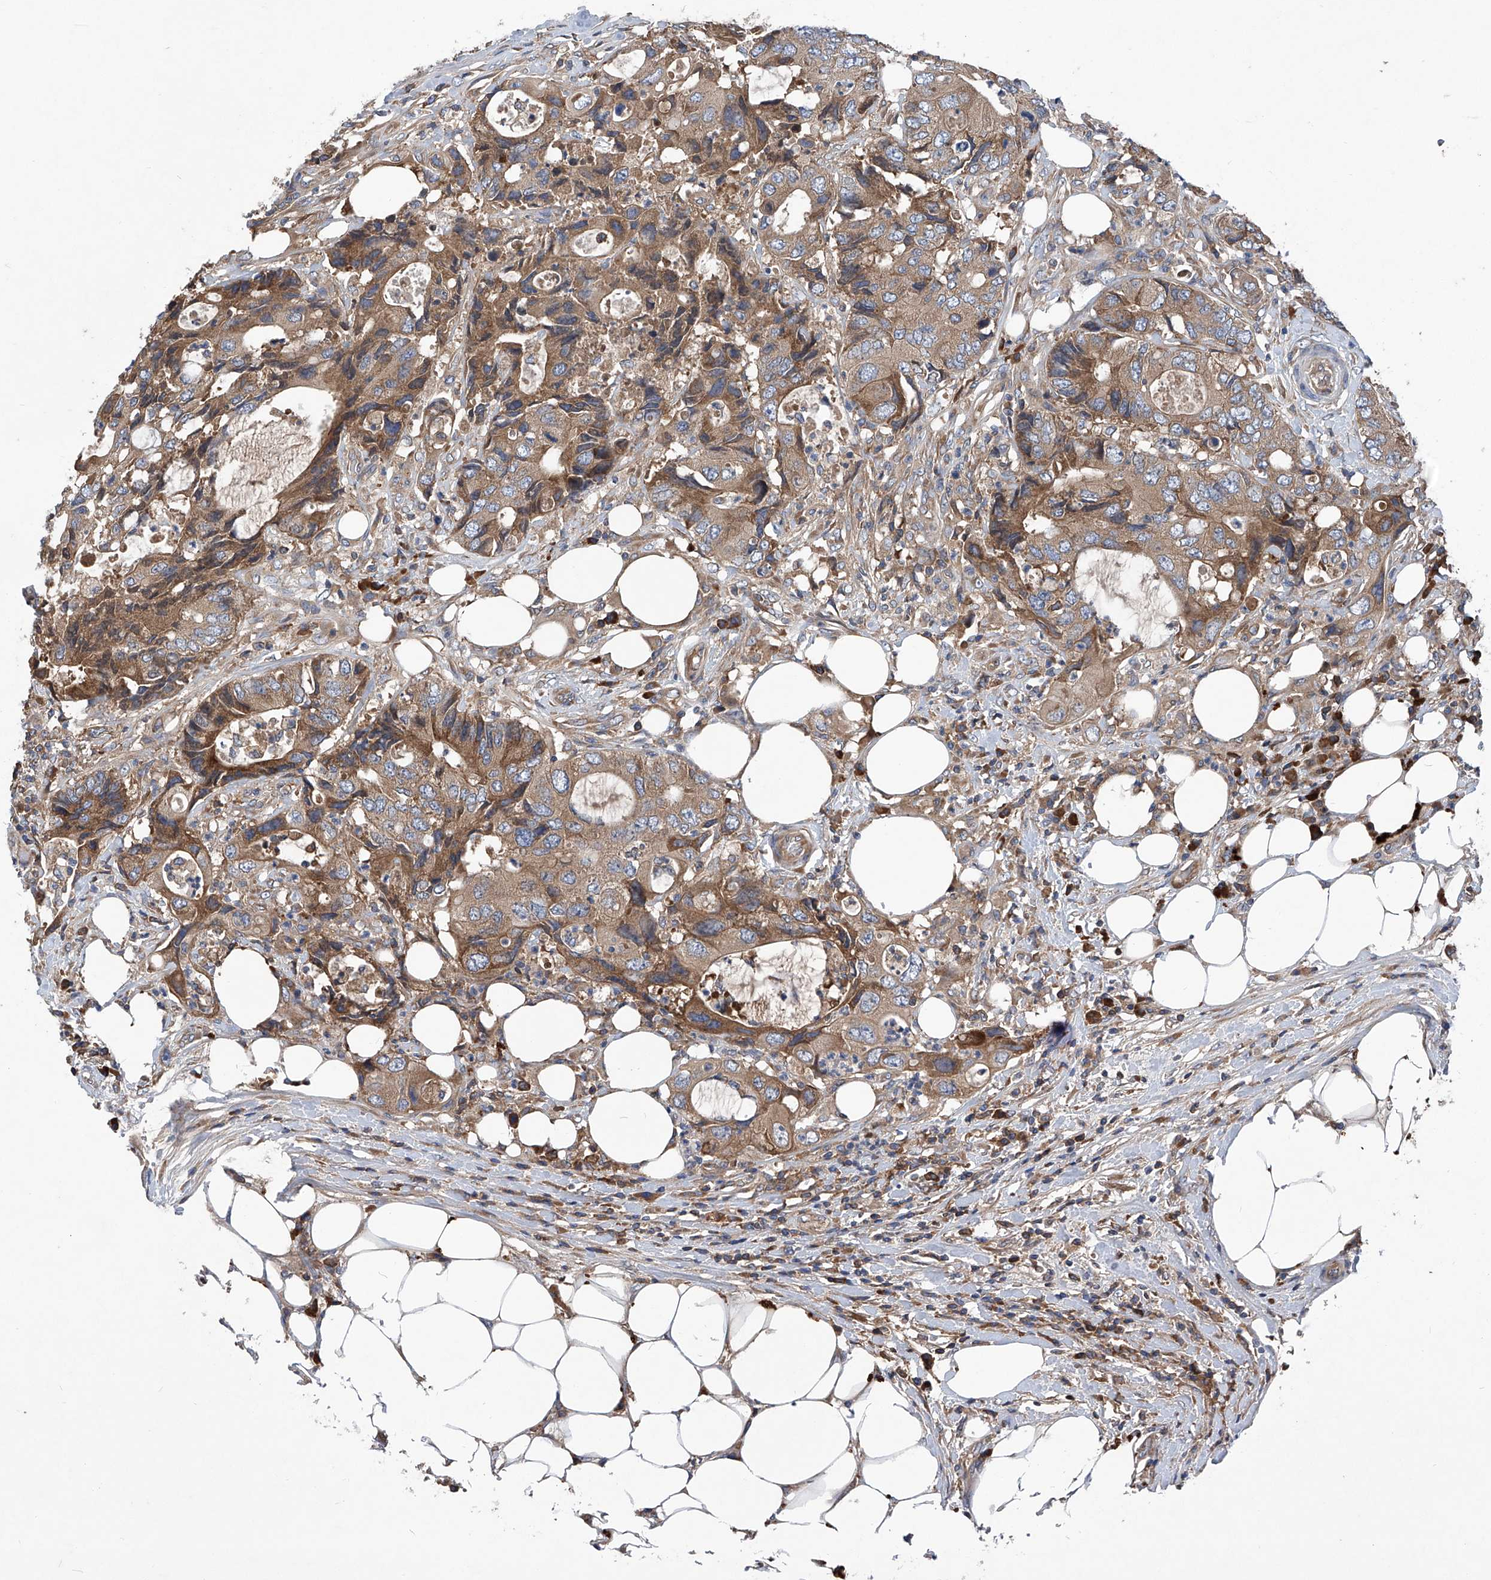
{"staining": {"intensity": "moderate", "quantity": ">75%", "location": "cytoplasmic/membranous"}, "tissue": "colorectal cancer", "cell_type": "Tumor cells", "image_type": "cancer", "snomed": [{"axis": "morphology", "description": "Adenocarcinoma, NOS"}, {"axis": "topography", "description": "Colon"}], "caption": "High-magnification brightfield microscopy of adenocarcinoma (colorectal) stained with DAB (3,3'-diaminobenzidine) (brown) and counterstained with hematoxylin (blue). tumor cells exhibit moderate cytoplasmic/membranous positivity is identified in approximately>75% of cells.", "gene": "ASCC3", "patient": {"sex": "male", "age": 71}}